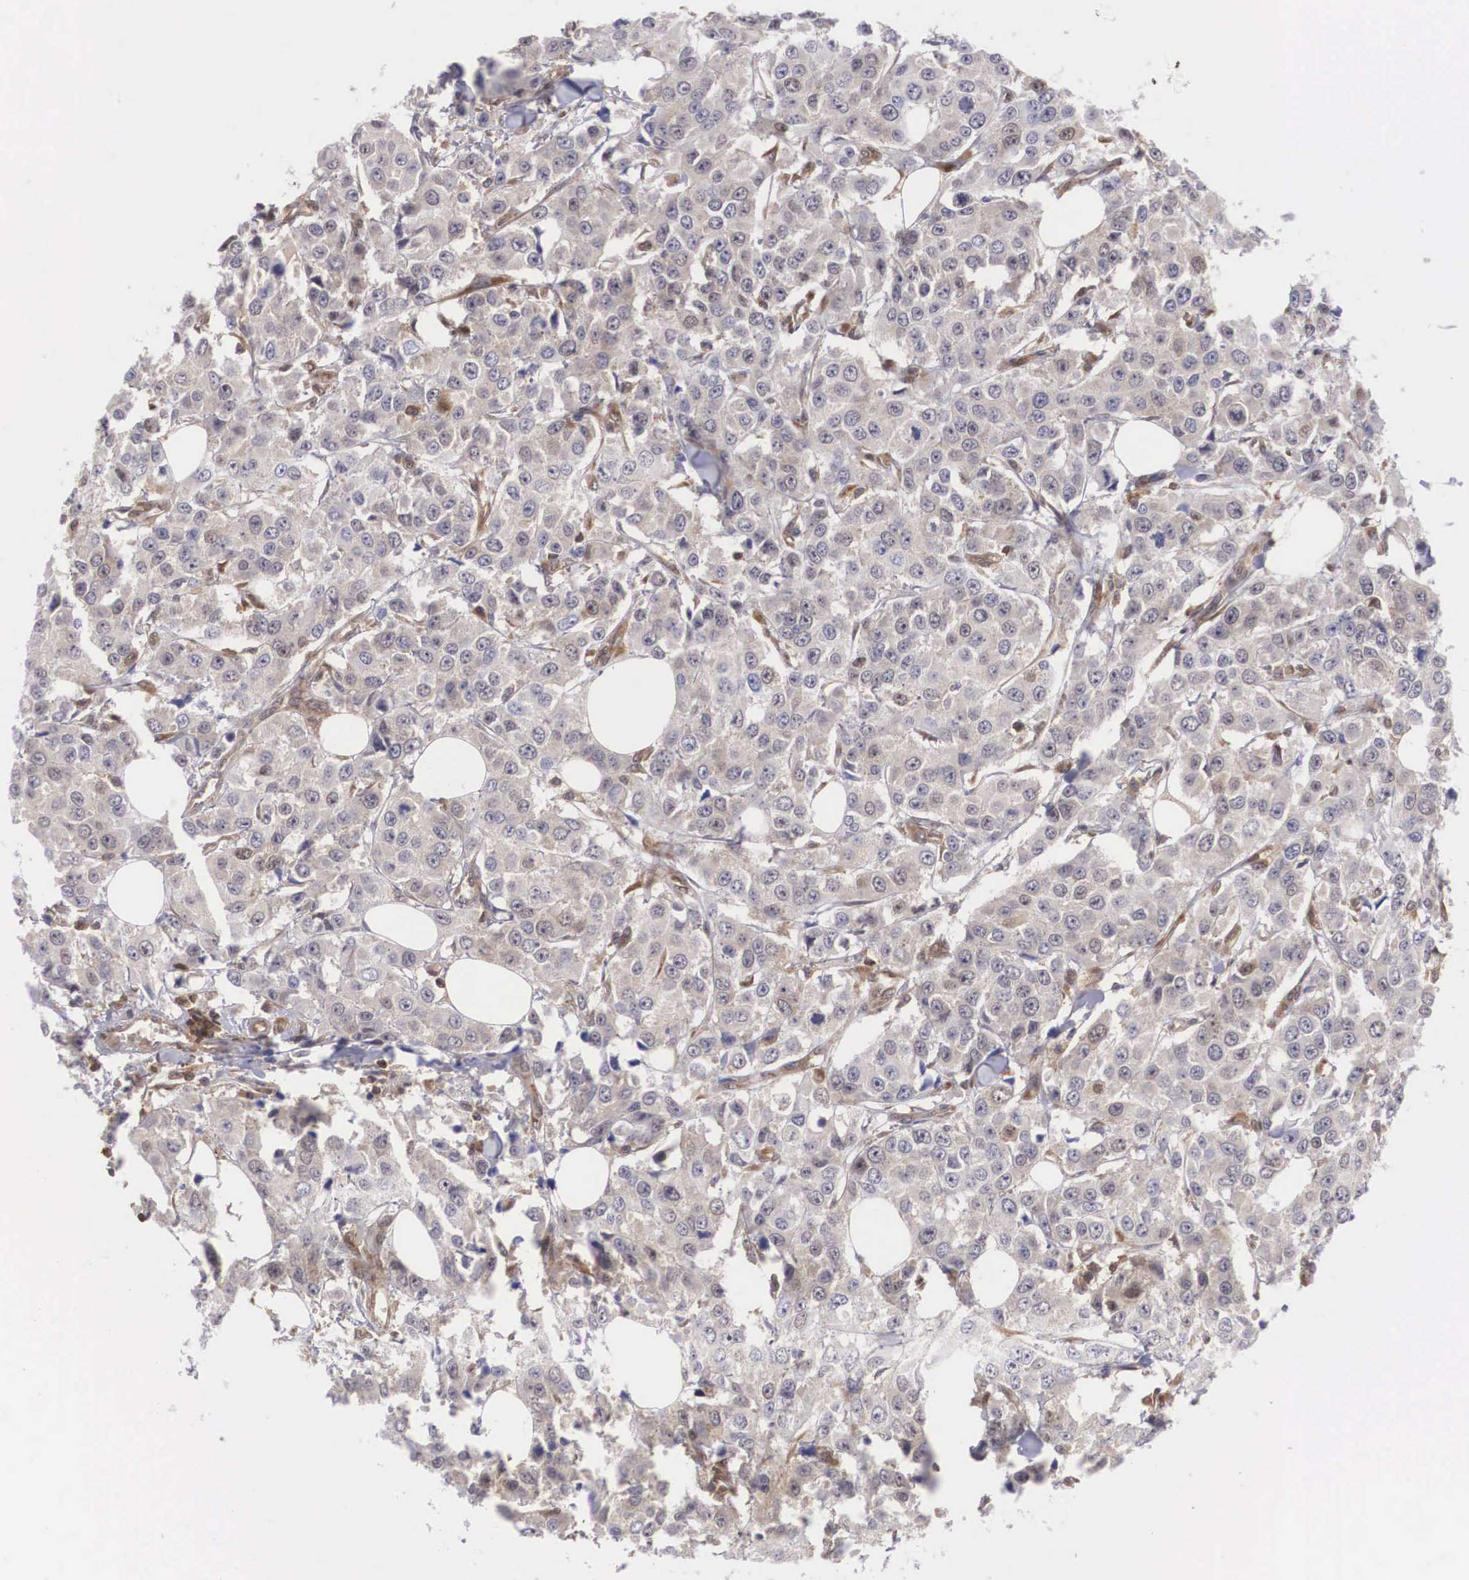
{"staining": {"intensity": "negative", "quantity": "none", "location": "none"}, "tissue": "breast cancer", "cell_type": "Tumor cells", "image_type": "cancer", "snomed": [{"axis": "morphology", "description": "Duct carcinoma"}, {"axis": "topography", "description": "Breast"}], "caption": "DAB (3,3'-diaminobenzidine) immunohistochemical staining of breast cancer displays no significant expression in tumor cells.", "gene": "ADSL", "patient": {"sex": "female", "age": 58}}